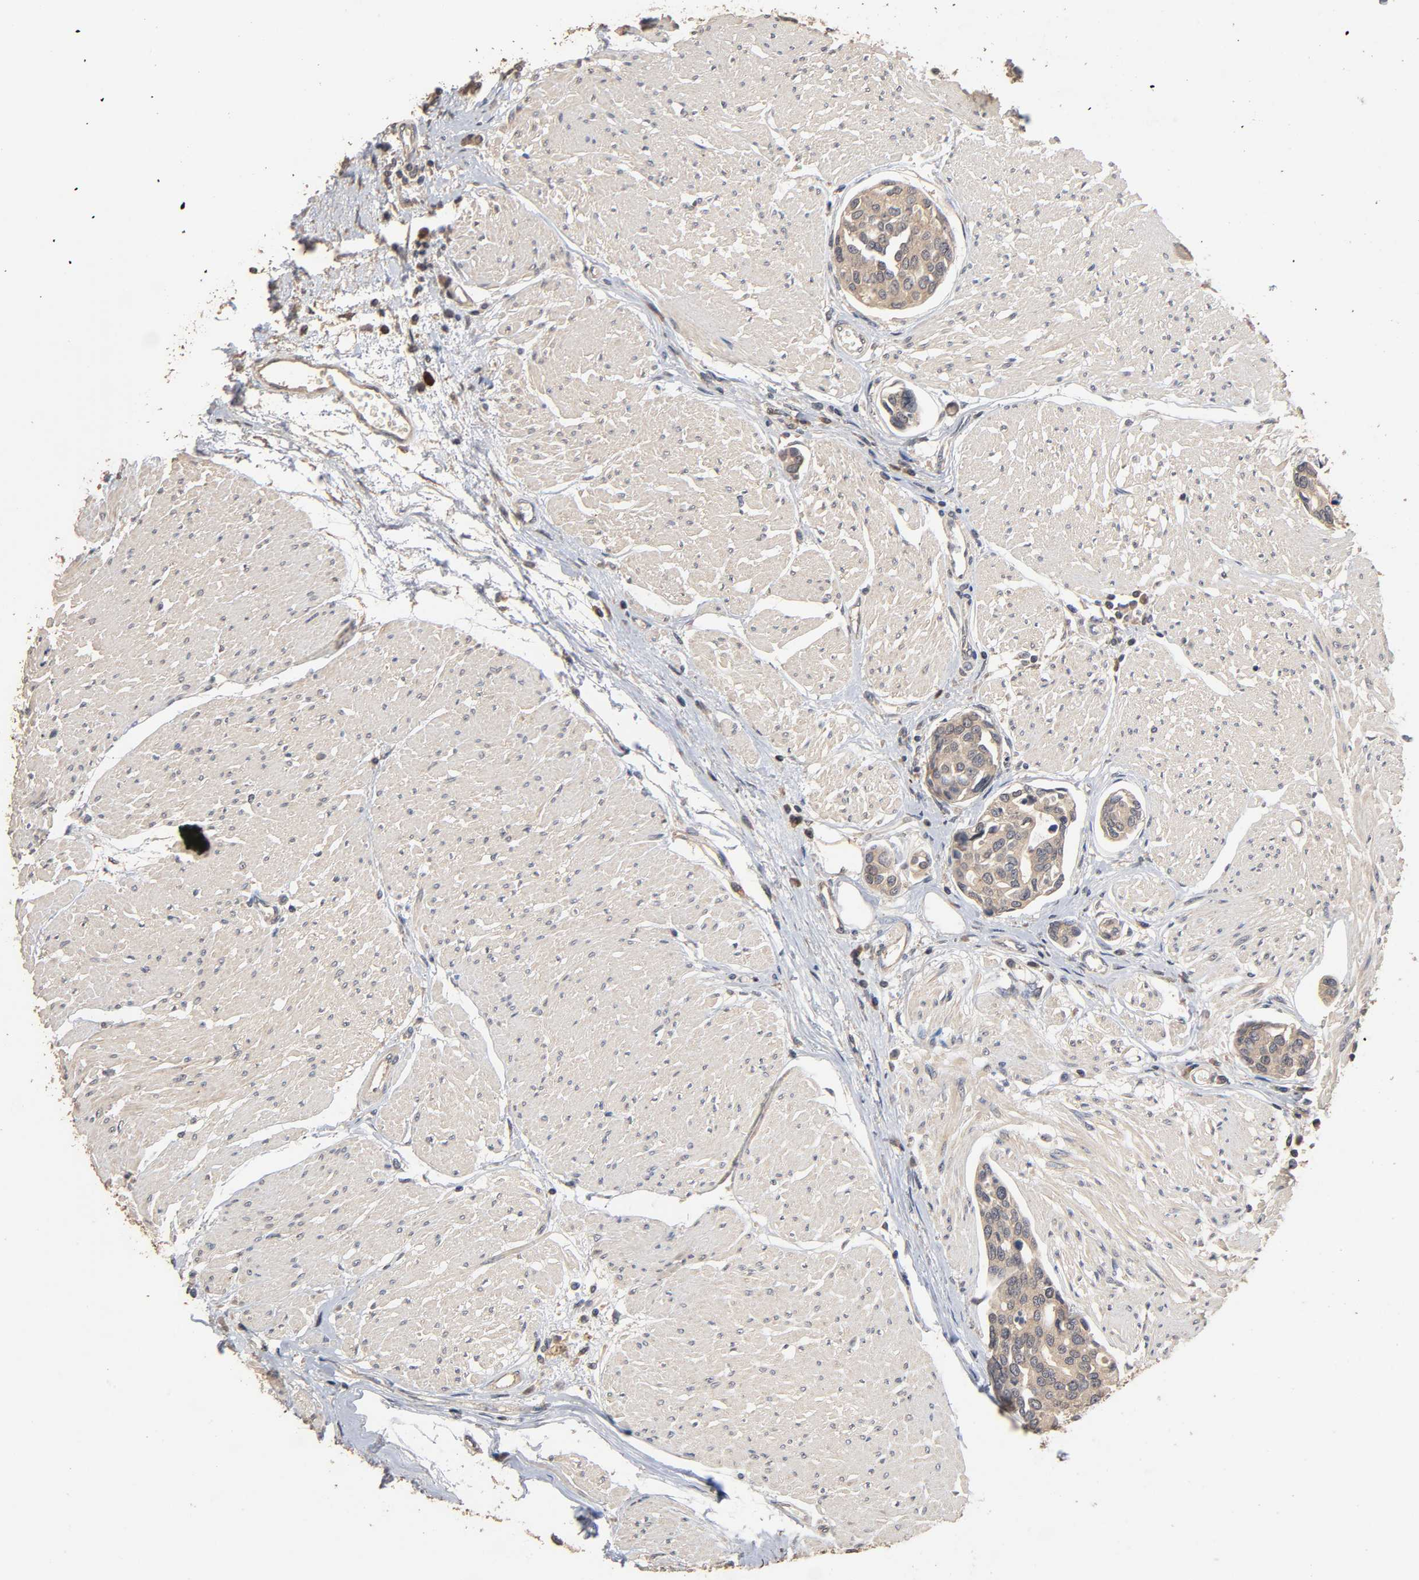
{"staining": {"intensity": "weak", "quantity": ">75%", "location": "cytoplasmic/membranous"}, "tissue": "urothelial cancer", "cell_type": "Tumor cells", "image_type": "cancer", "snomed": [{"axis": "morphology", "description": "Urothelial carcinoma, High grade"}, {"axis": "topography", "description": "Urinary bladder"}], "caption": "Immunohistochemistry (IHC) of urothelial carcinoma (high-grade) shows low levels of weak cytoplasmic/membranous positivity in about >75% of tumor cells.", "gene": "ARHGEF7", "patient": {"sex": "male", "age": 78}}